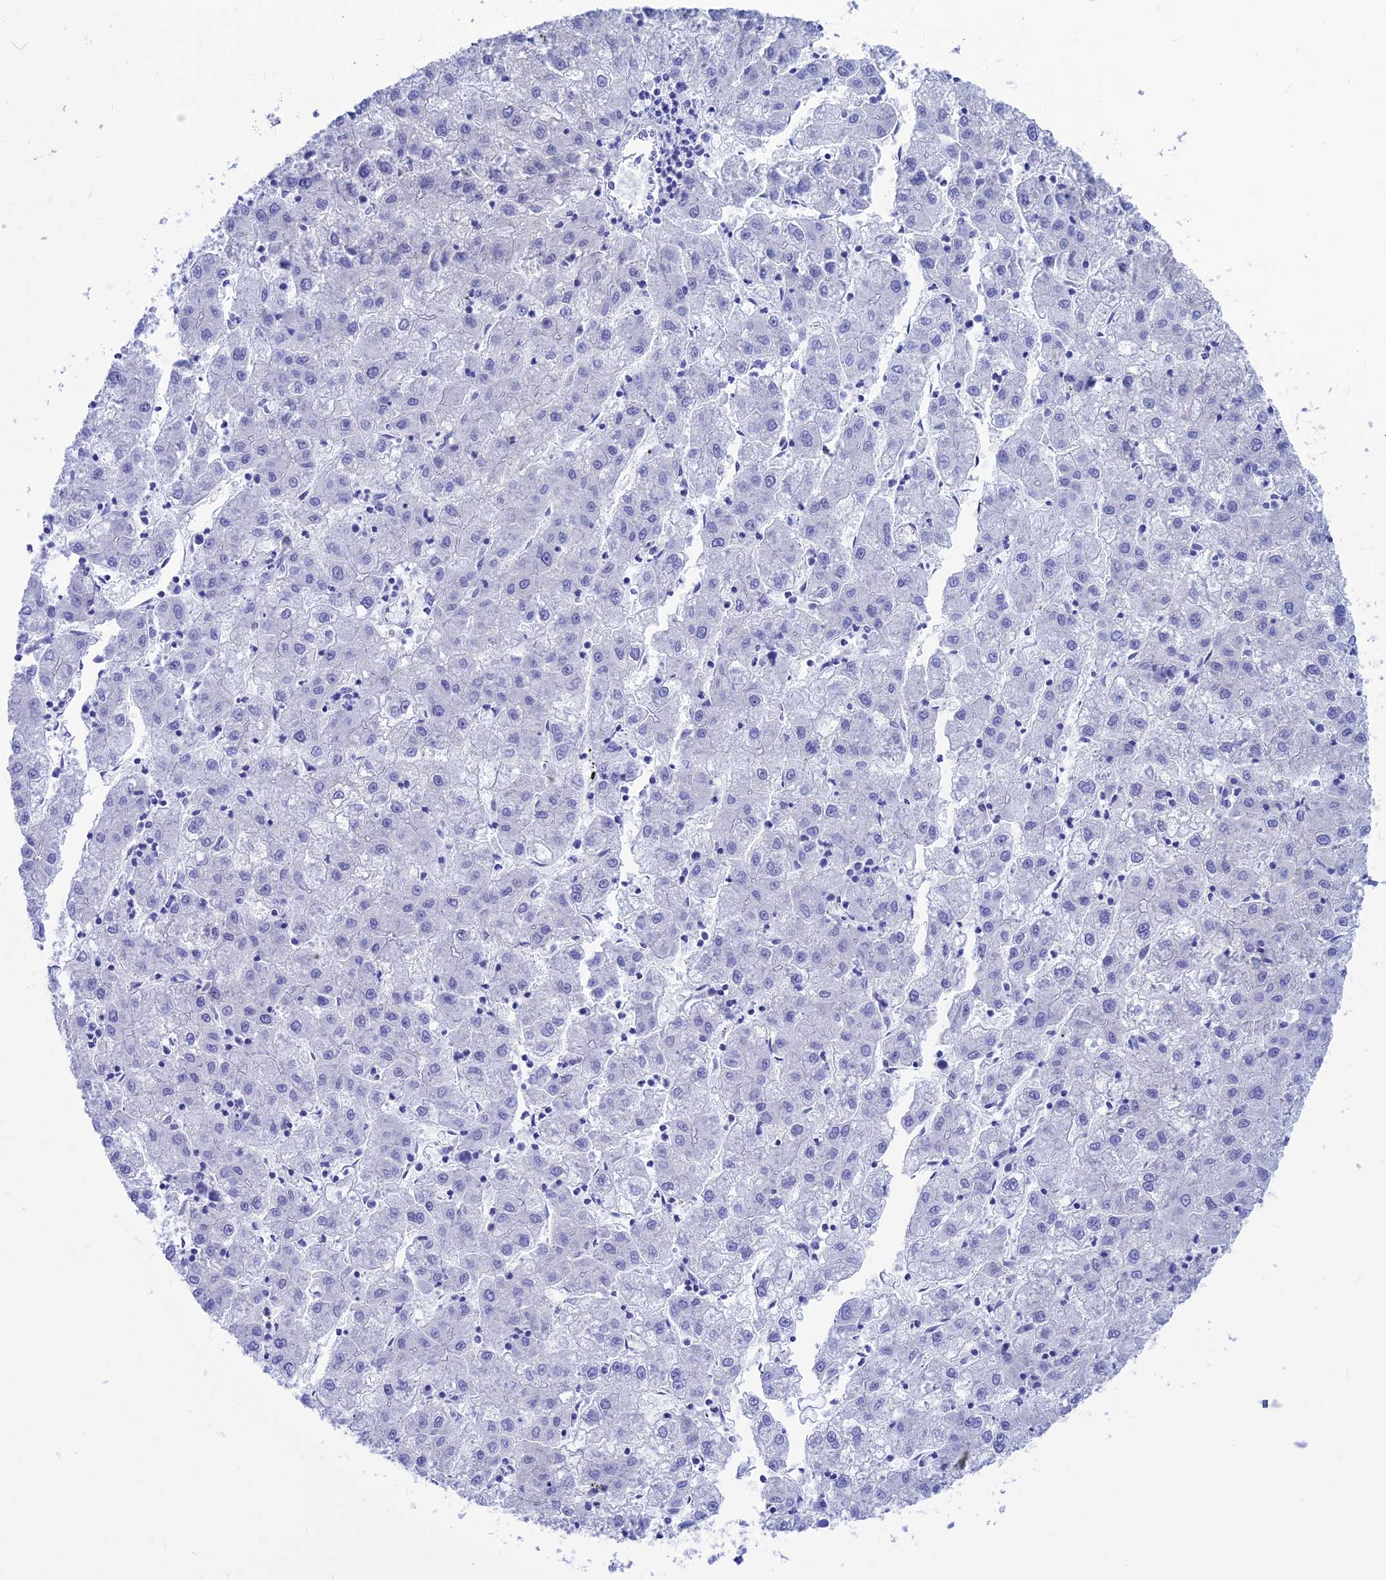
{"staining": {"intensity": "negative", "quantity": "none", "location": "none"}, "tissue": "liver cancer", "cell_type": "Tumor cells", "image_type": "cancer", "snomed": [{"axis": "morphology", "description": "Carcinoma, Hepatocellular, NOS"}, {"axis": "topography", "description": "Liver"}], "caption": "High power microscopy micrograph of an IHC image of liver hepatocellular carcinoma, revealing no significant staining in tumor cells. (Stains: DAB immunohistochemistry with hematoxylin counter stain, Microscopy: brightfield microscopy at high magnification).", "gene": "GNGT2", "patient": {"sex": "male", "age": 72}}